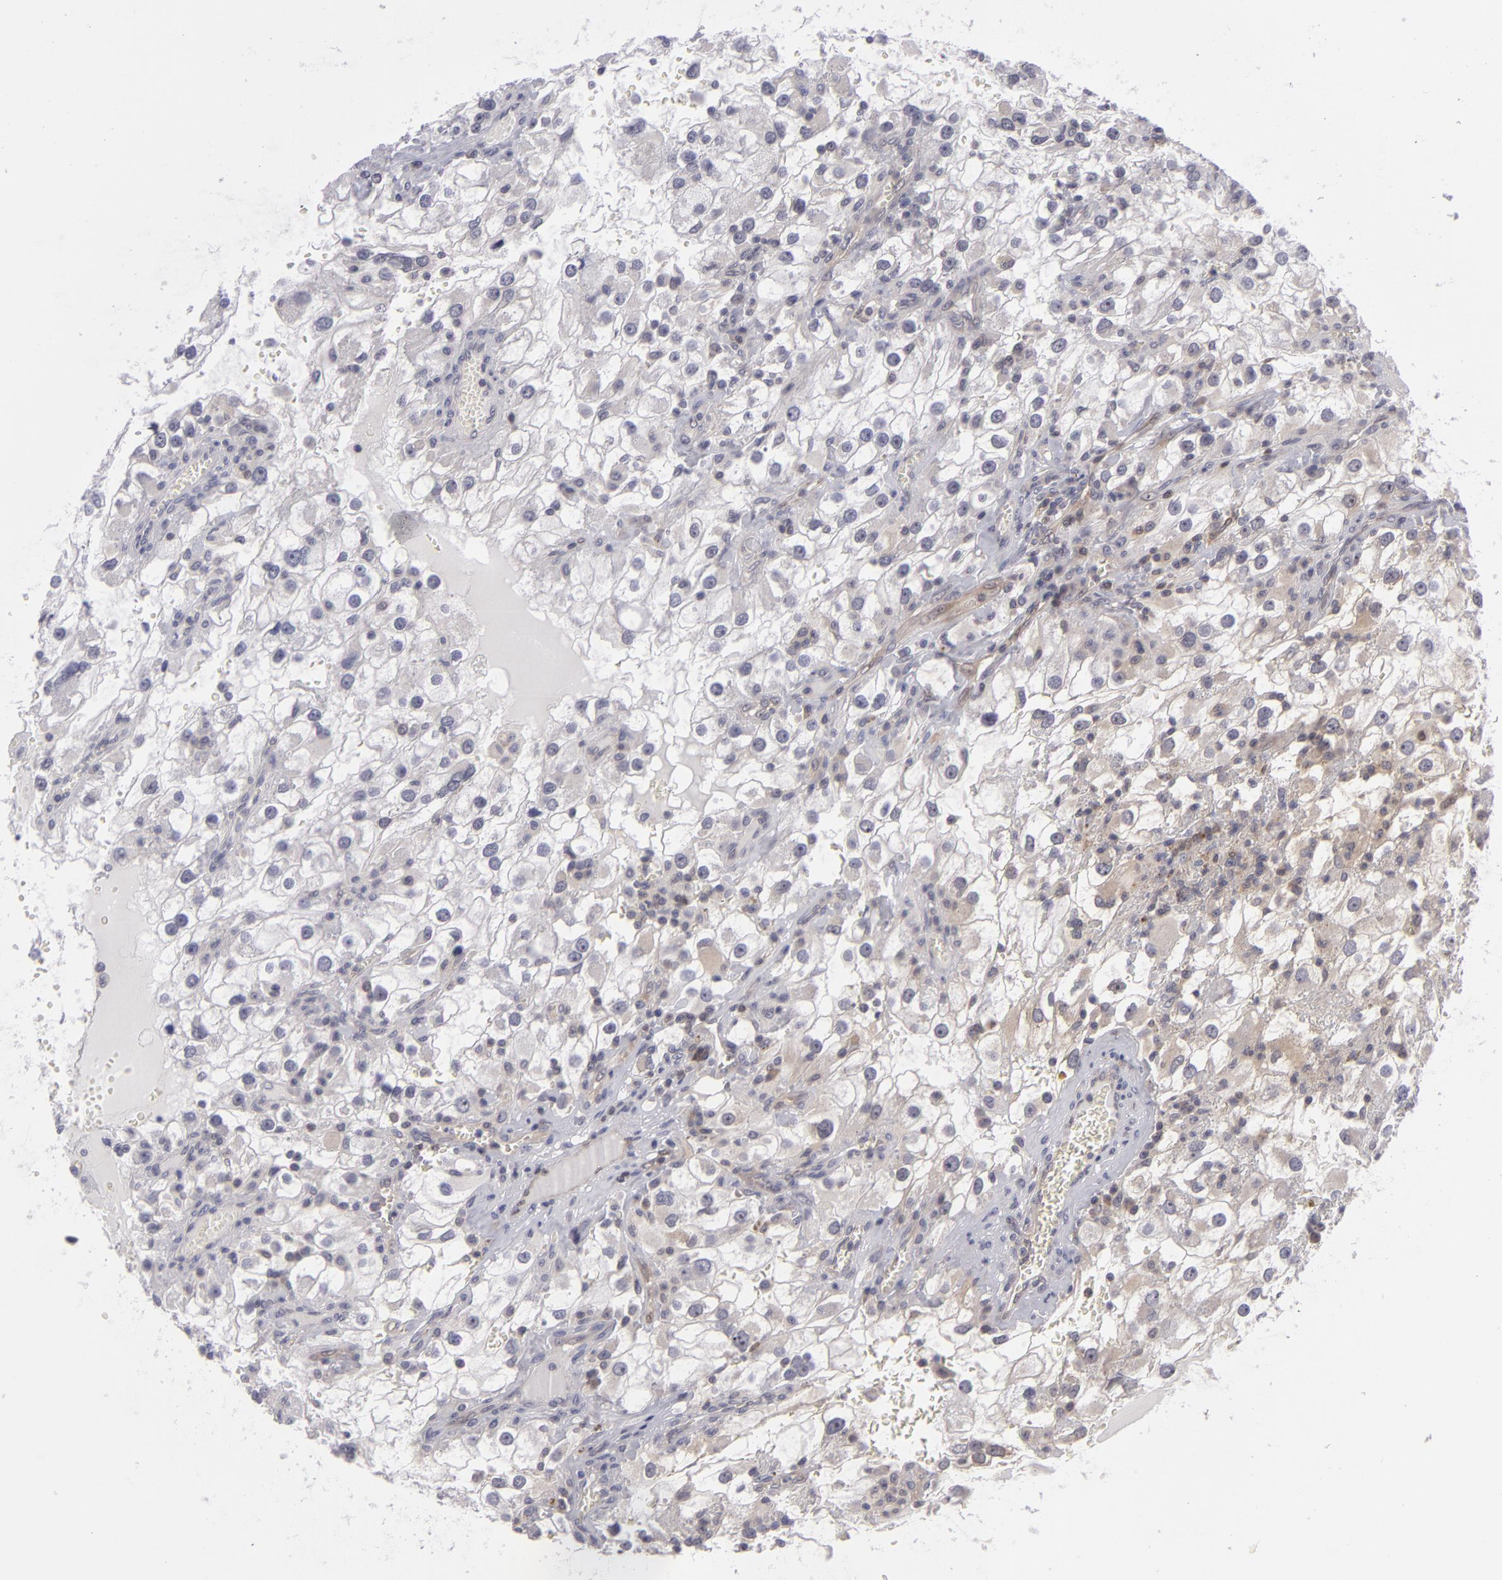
{"staining": {"intensity": "negative", "quantity": "none", "location": "none"}, "tissue": "renal cancer", "cell_type": "Tumor cells", "image_type": "cancer", "snomed": [{"axis": "morphology", "description": "Adenocarcinoma, NOS"}, {"axis": "topography", "description": "Kidney"}], "caption": "Micrograph shows no protein expression in tumor cells of renal cancer (adenocarcinoma) tissue.", "gene": "BCL10", "patient": {"sex": "female", "age": 52}}